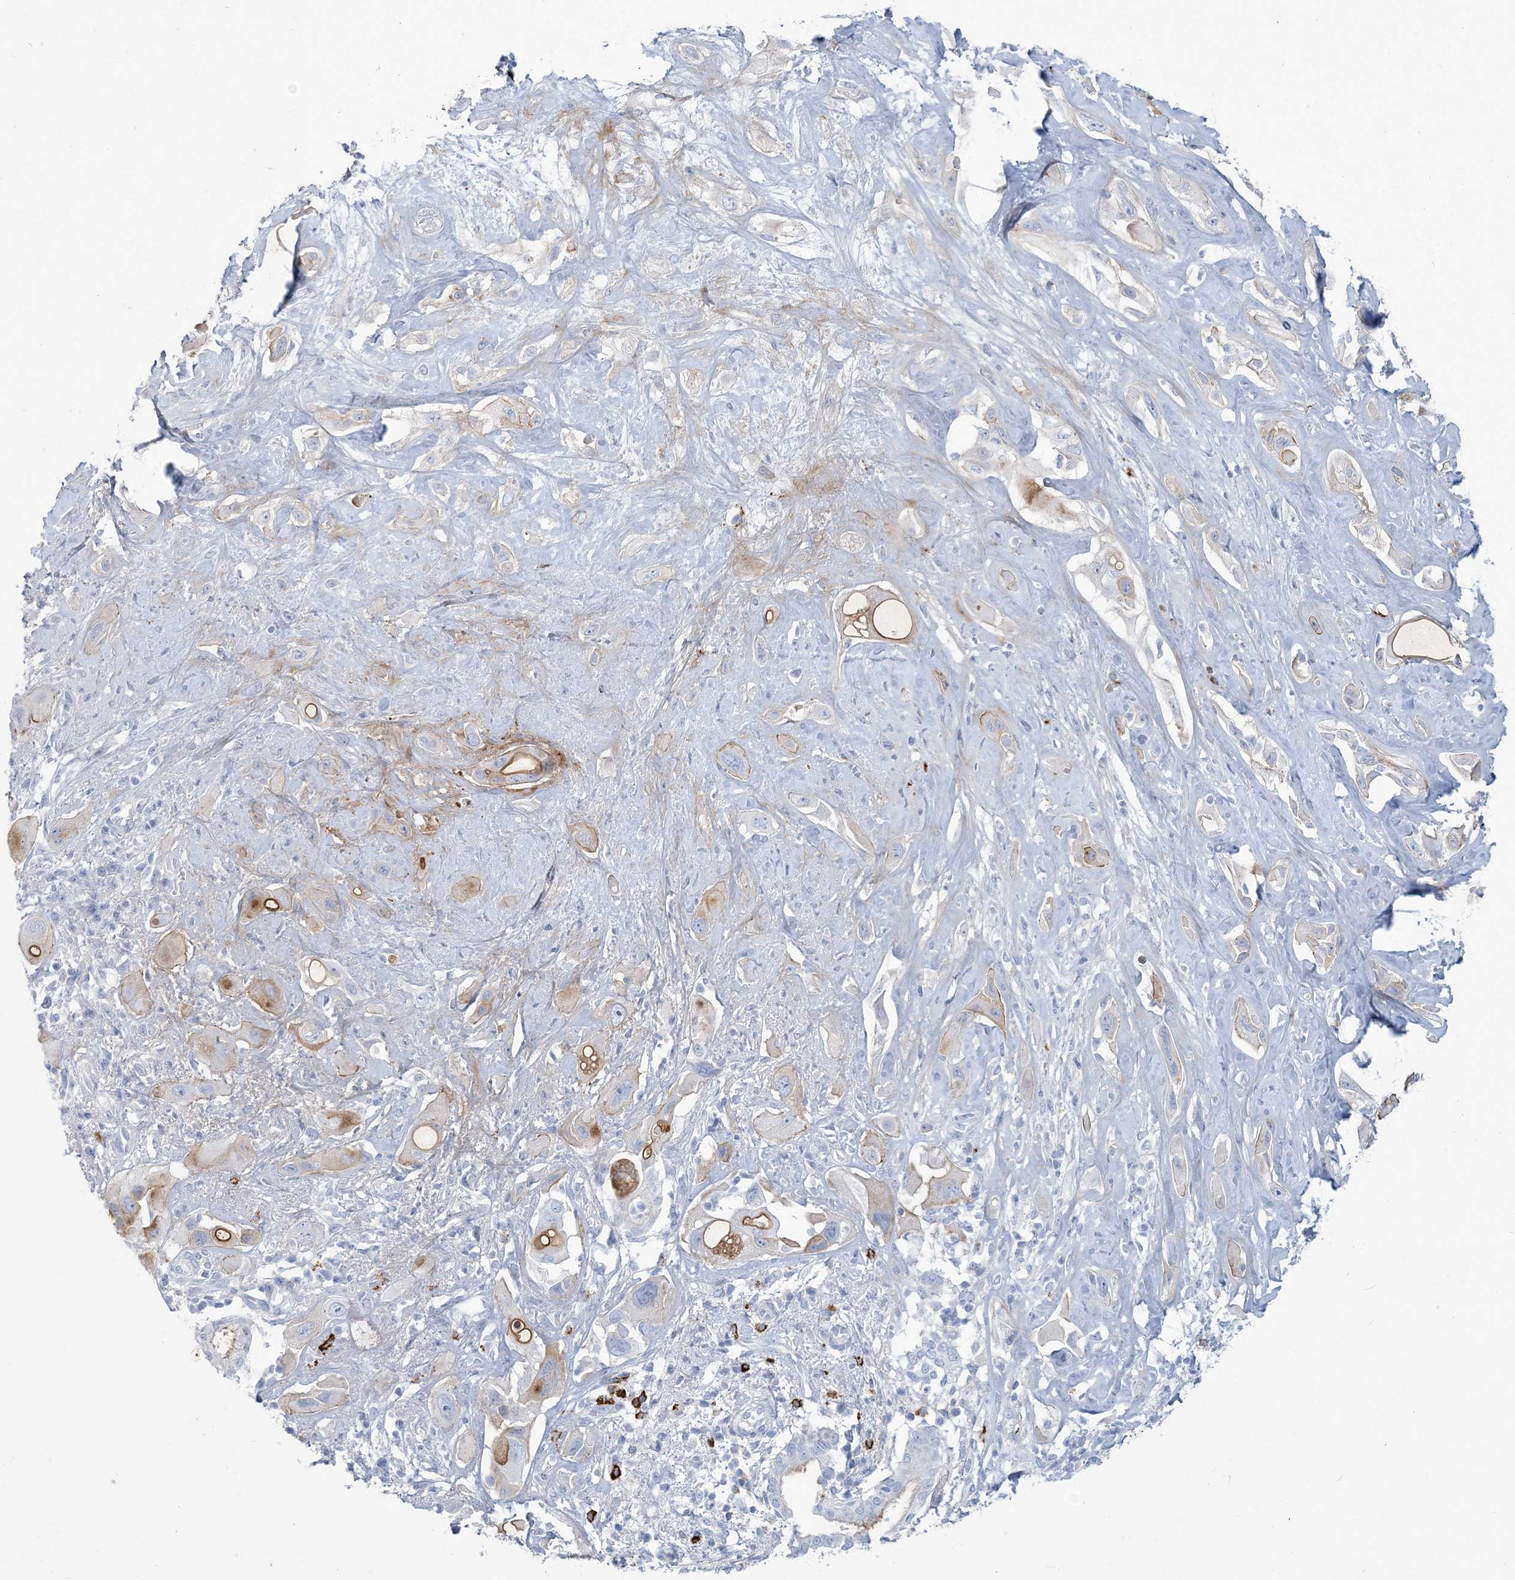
{"staining": {"intensity": "moderate", "quantity": "<25%", "location": "cytoplasmic/membranous"}, "tissue": "pancreatic cancer", "cell_type": "Tumor cells", "image_type": "cancer", "snomed": [{"axis": "morphology", "description": "Adenocarcinoma, NOS"}, {"axis": "topography", "description": "Pancreas"}], "caption": "The micrograph exhibits immunohistochemical staining of pancreatic cancer. There is moderate cytoplasmic/membranous positivity is present in about <25% of tumor cells.", "gene": "MOXD1", "patient": {"sex": "male", "age": 68}}